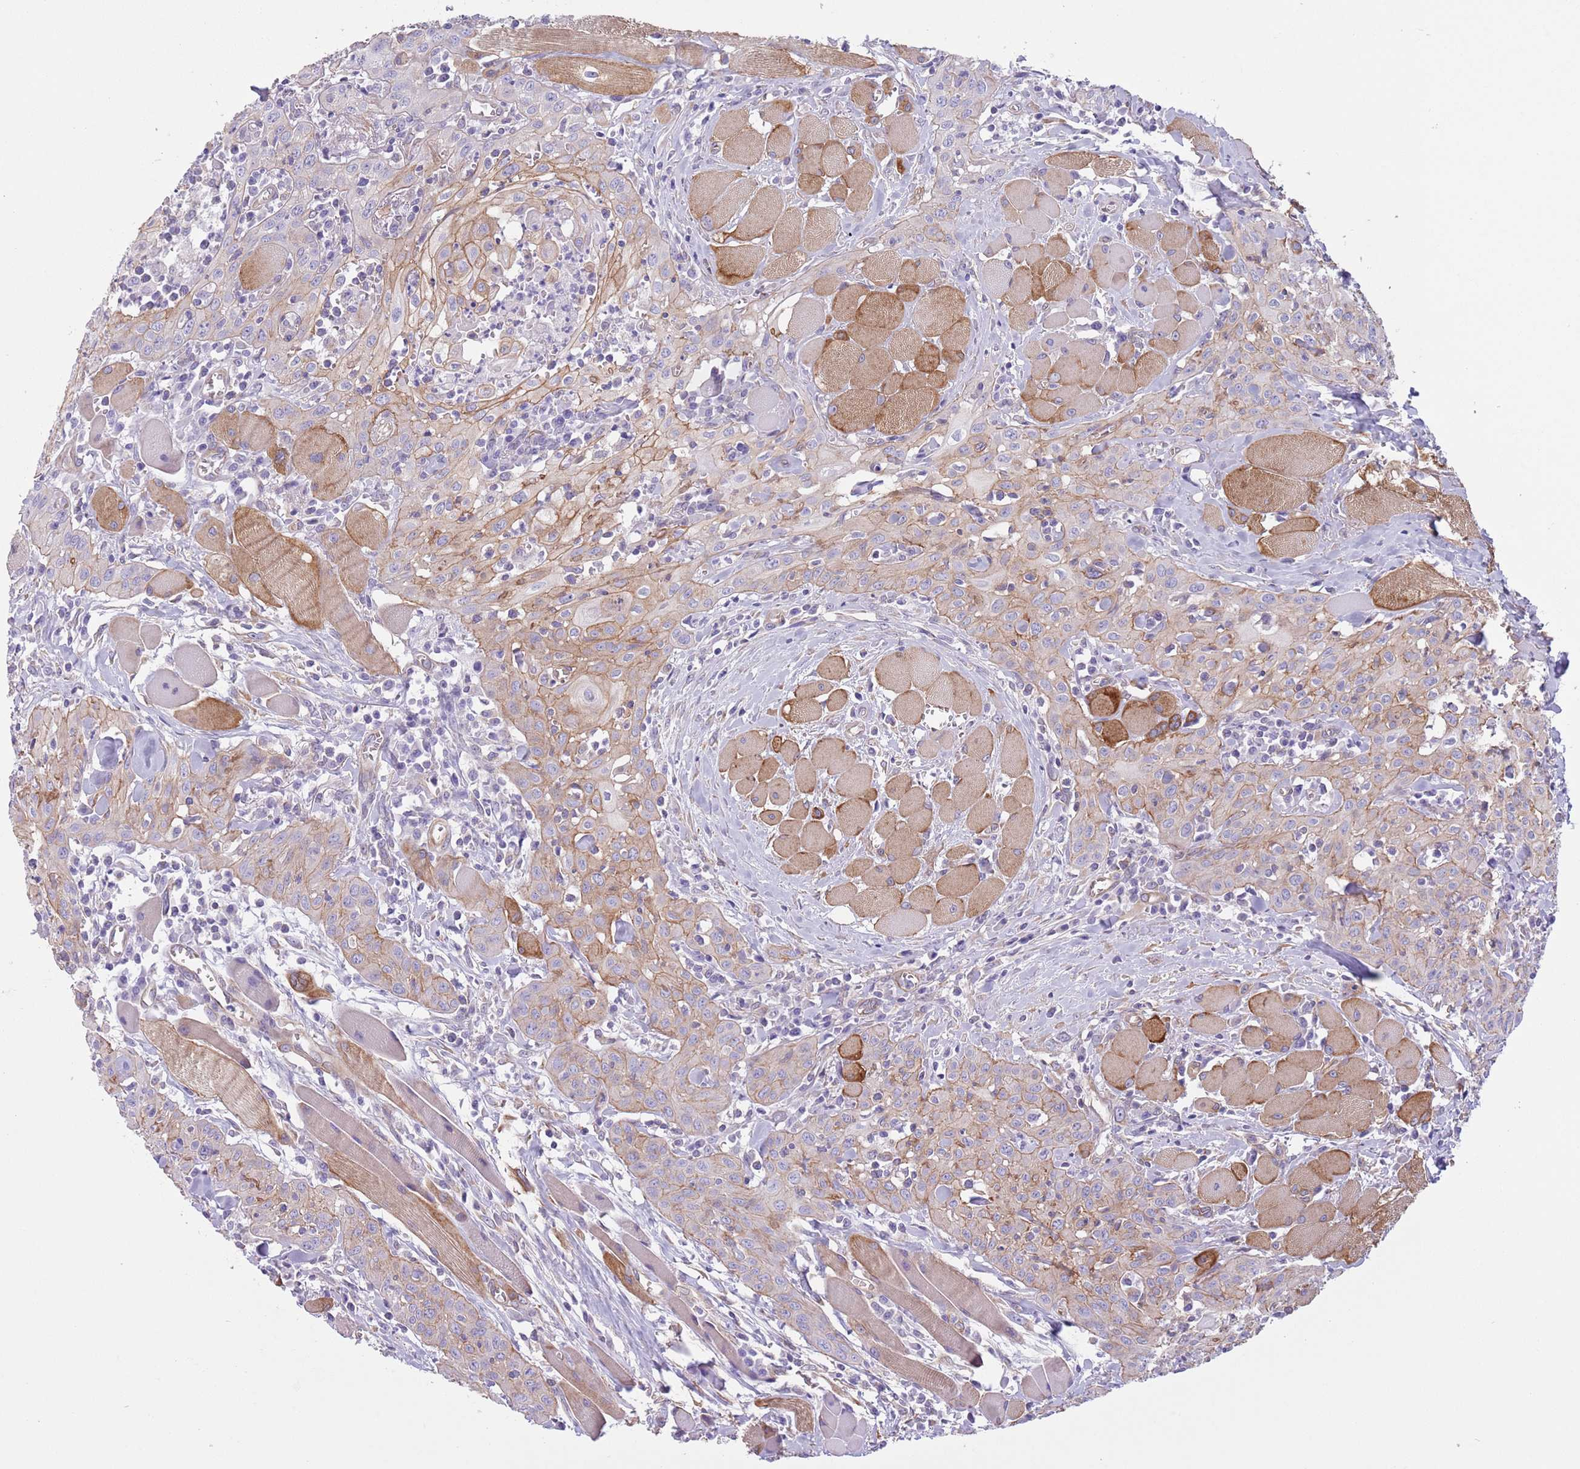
{"staining": {"intensity": "moderate", "quantity": "25%-75%", "location": "cytoplasmic/membranous"}, "tissue": "head and neck cancer", "cell_type": "Tumor cells", "image_type": "cancer", "snomed": [{"axis": "morphology", "description": "Squamous cell carcinoma, NOS"}, {"axis": "topography", "description": "Oral tissue"}, {"axis": "topography", "description": "Head-Neck"}], "caption": "Head and neck squamous cell carcinoma stained with DAB IHC displays medium levels of moderate cytoplasmic/membranous positivity in approximately 25%-75% of tumor cells.", "gene": "RBP3", "patient": {"sex": "female", "age": 70}}